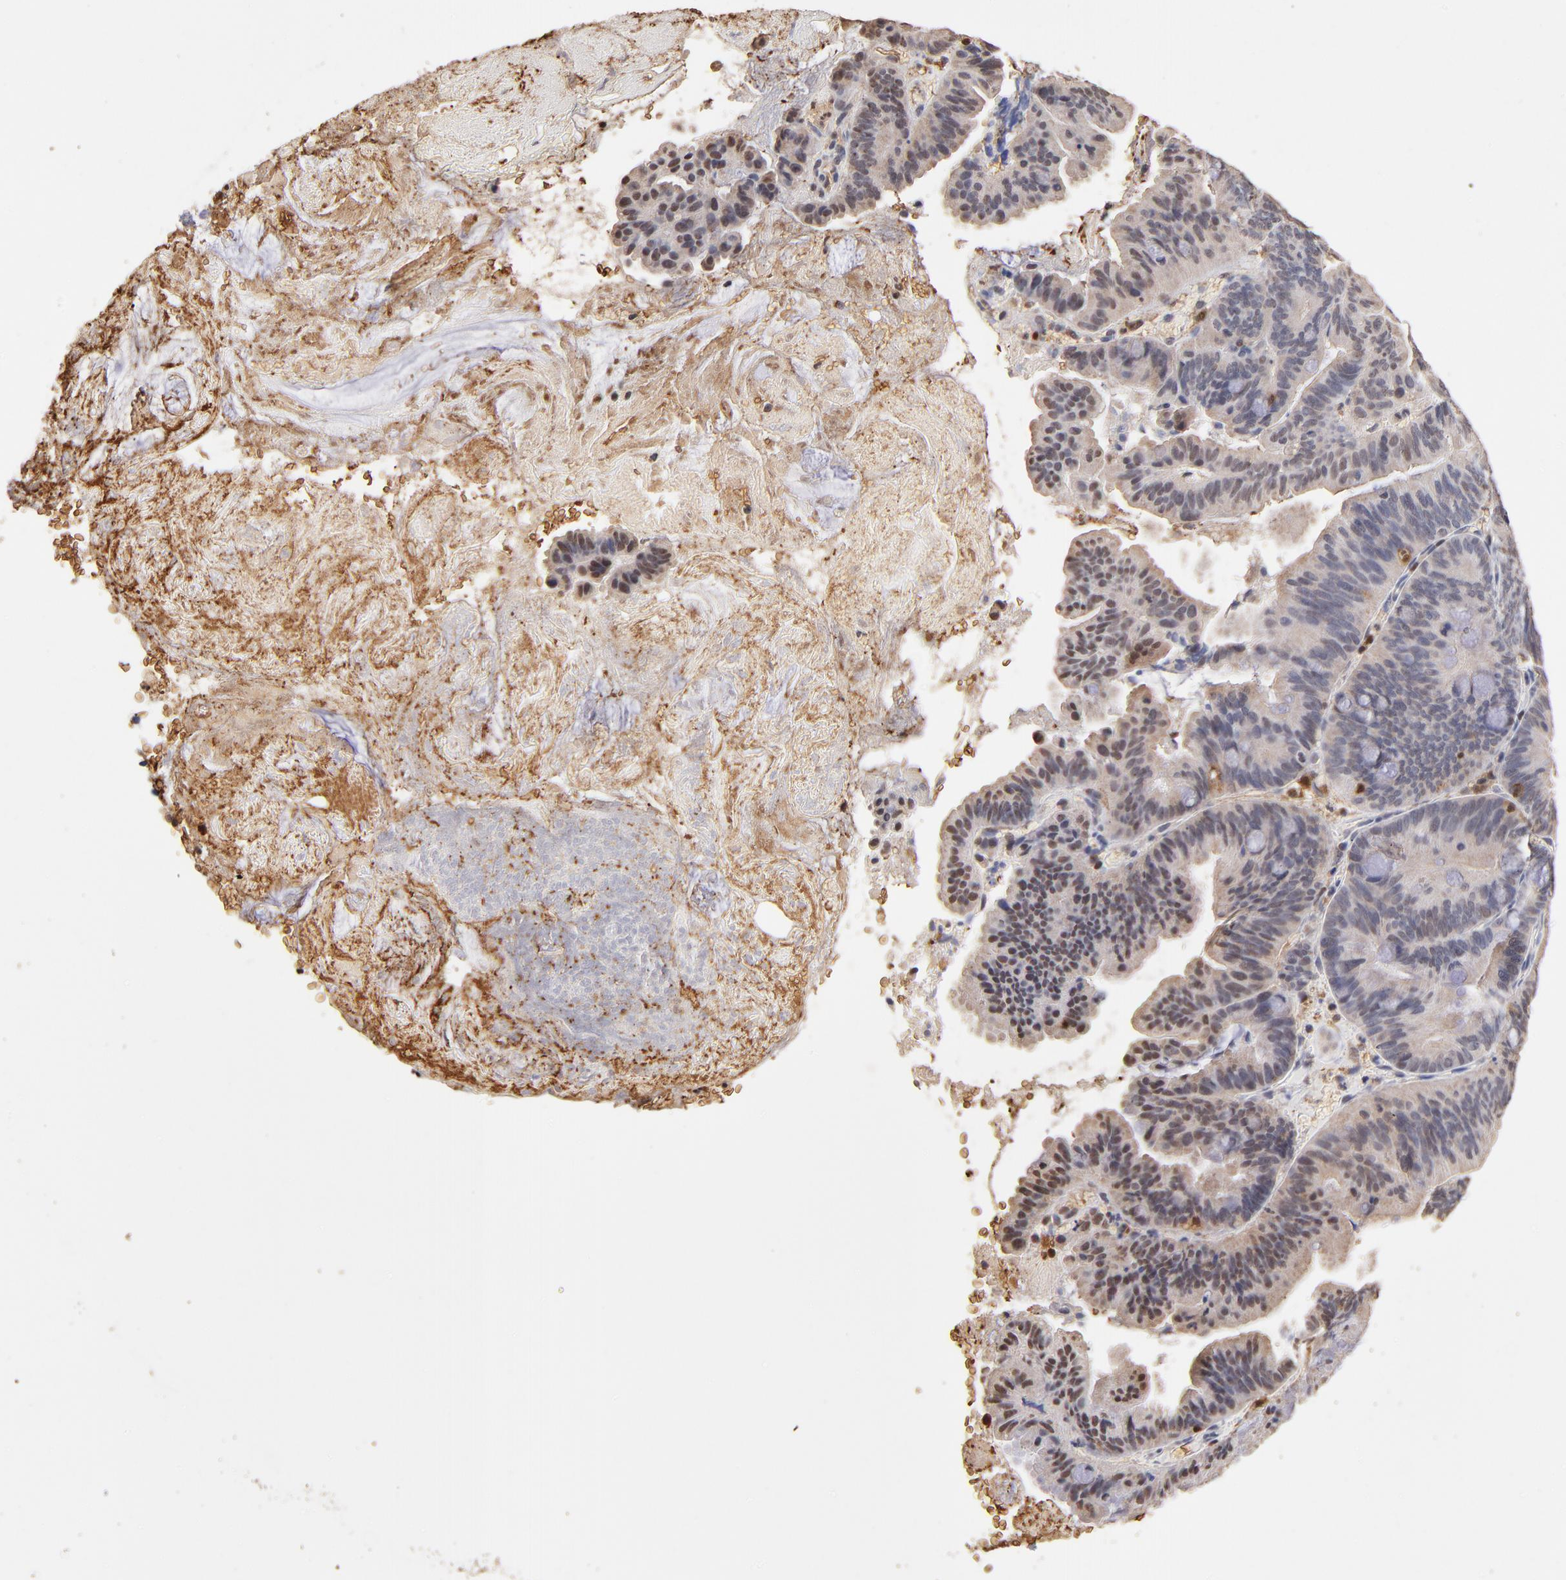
{"staining": {"intensity": "weak", "quantity": "25%-75%", "location": "nuclear"}, "tissue": "pancreatic cancer", "cell_type": "Tumor cells", "image_type": "cancer", "snomed": [{"axis": "morphology", "description": "Adenocarcinoma, NOS"}, {"axis": "topography", "description": "Pancreas"}], "caption": "An image showing weak nuclear staining in approximately 25%-75% of tumor cells in pancreatic cancer, as visualized by brown immunohistochemical staining.", "gene": "CASP1", "patient": {"sex": "male", "age": 82}}